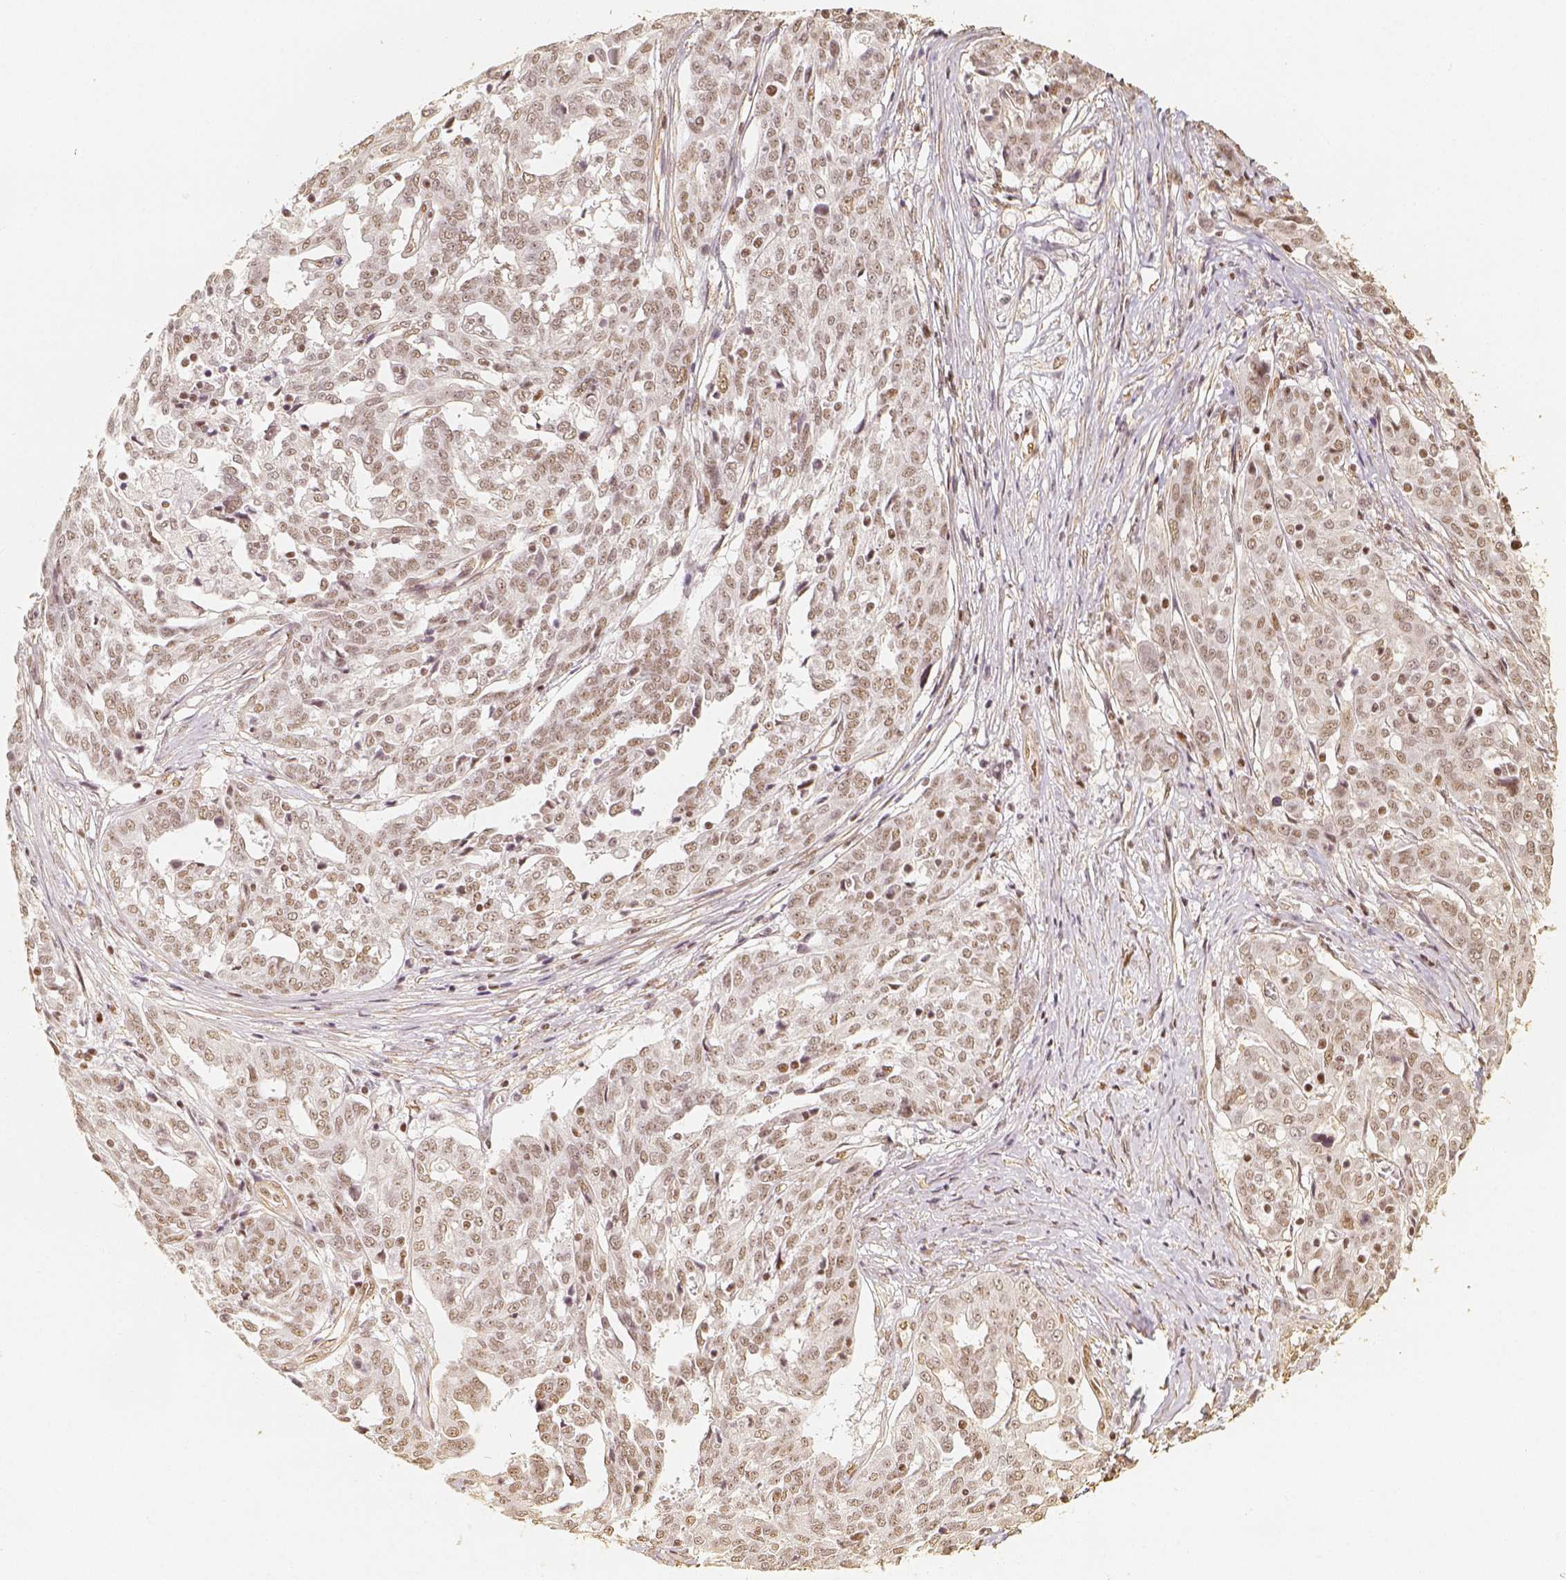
{"staining": {"intensity": "weak", "quantity": ">75%", "location": "nuclear"}, "tissue": "ovarian cancer", "cell_type": "Tumor cells", "image_type": "cancer", "snomed": [{"axis": "morphology", "description": "Cystadenocarcinoma, serous, NOS"}, {"axis": "topography", "description": "Ovary"}], "caption": "Ovarian serous cystadenocarcinoma was stained to show a protein in brown. There is low levels of weak nuclear positivity in approximately >75% of tumor cells.", "gene": "HDAC1", "patient": {"sex": "female", "age": 67}}